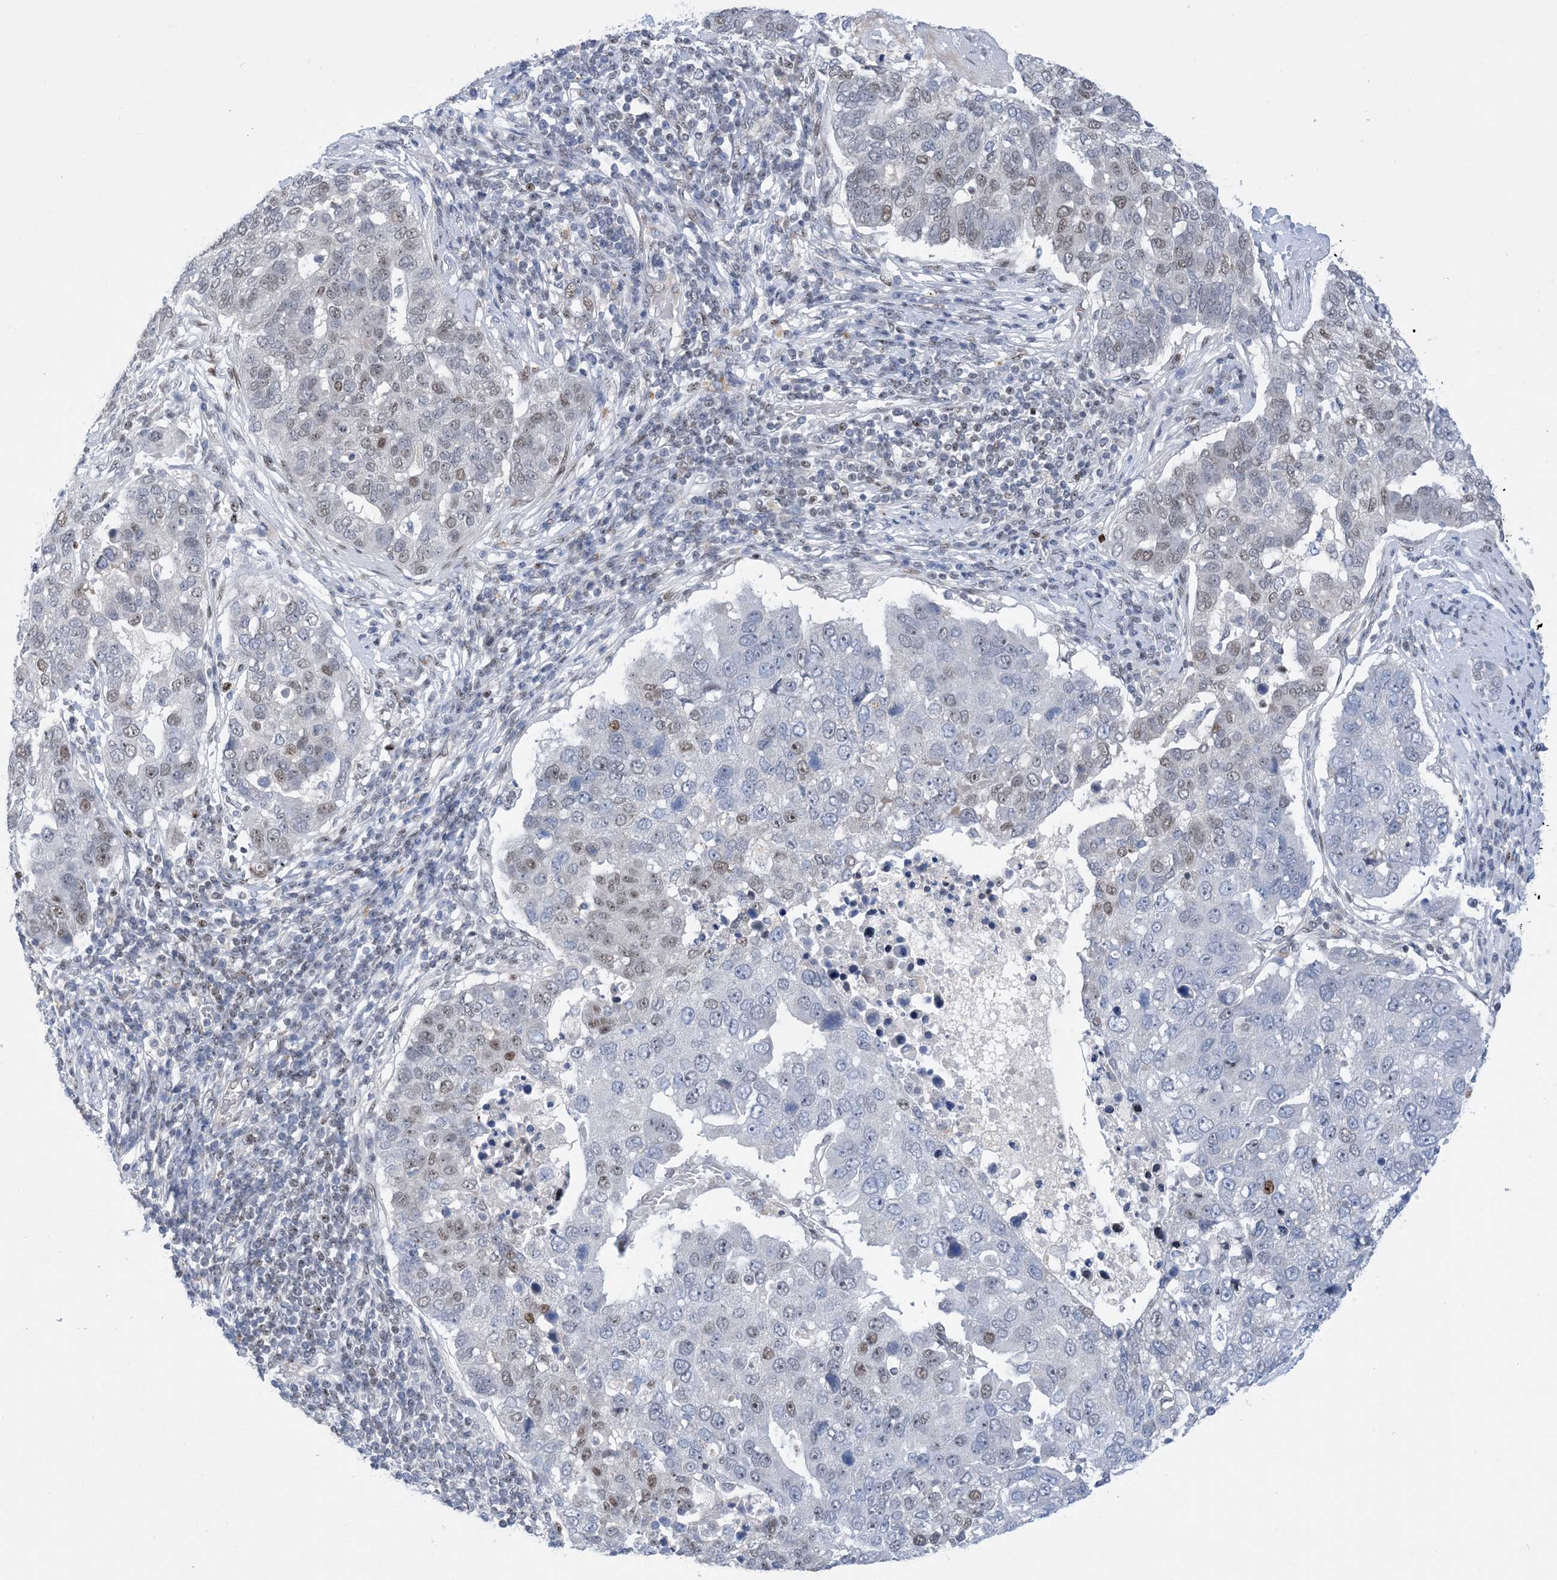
{"staining": {"intensity": "moderate", "quantity": "25%-75%", "location": "nuclear"}, "tissue": "pancreatic cancer", "cell_type": "Tumor cells", "image_type": "cancer", "snomed": [{"axis": "morphology", "description": "Adenocarcinoma, NOS"}, {"axis": "topography", "description": "Pancreas"}], "caption": "The micrograph reveals staining of pancreatic adenocarcinoma, revealing moderate nuclear protein positivity (brown color) within tumor cells. (Brightfield microscopy of DAB IHC at high magnification).", "gene": "TSPYL1", "patient": {"sex": "female", "age": 61}}